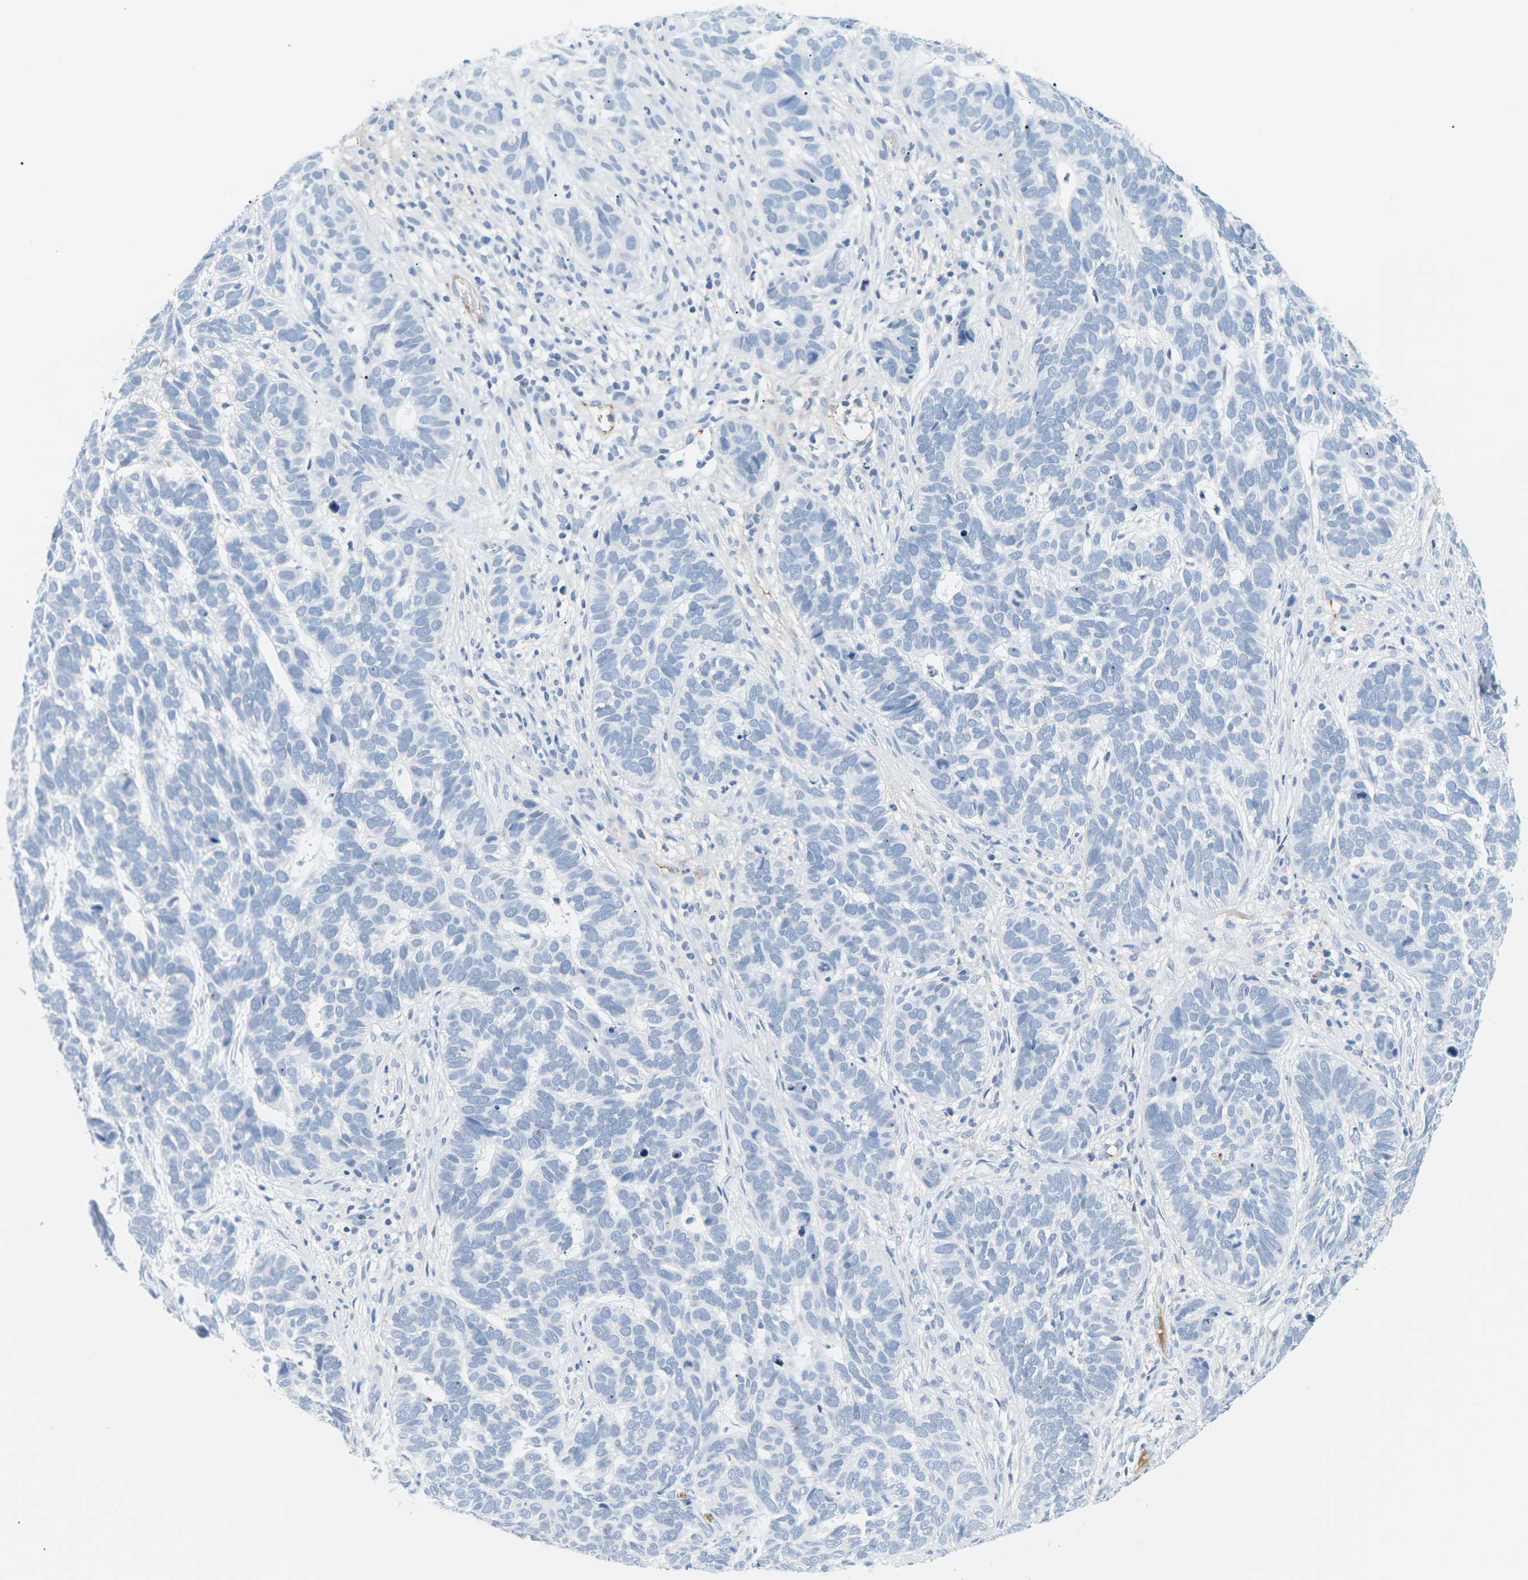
{"staining": {"intensity": "negative", "quantity": "none", "location": "none"}, "tissue": "skin cancer", "cell_type": "Tumor cells", "image_type": "cancer", "snomed": [{"axis": "morphology", "description": "Basal cell carcinoma"}, {"axis": "topography", "description": "Skin"}], "caption": "Tumor cells are negative for brown protein staining in skin basal cell carcinoma.", "gene": "APOB", "patient": {"sex": "male", "age": 87}}